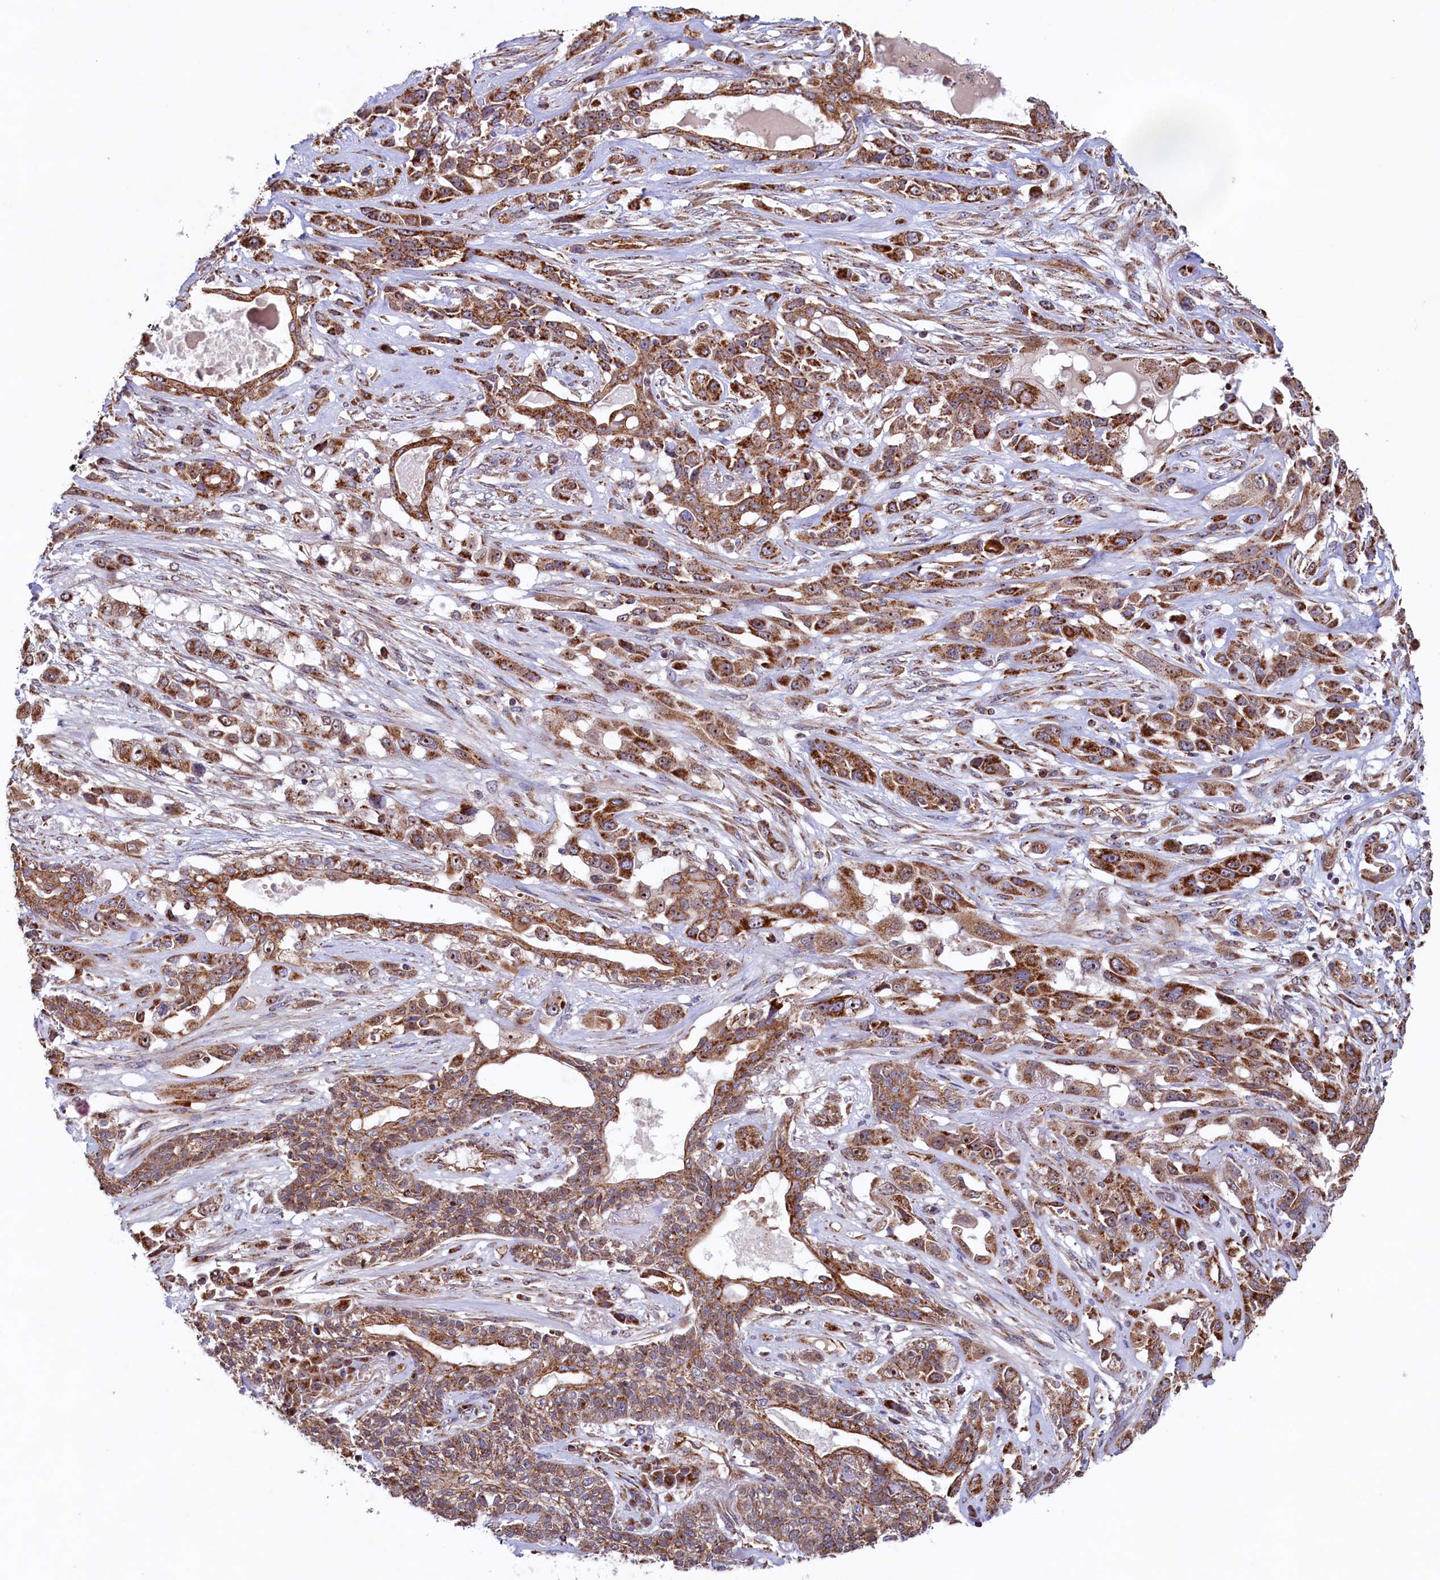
{"staining": {"intensity": "moderate", "quantity": ">75%", "location": "cytoplasmic/membranous"}, "tissue": "lung cancer", "cell_type": "Tumor cells", "image_type": "cancer", "snomed": [{"axis": "morphology", "description": "Squamous cell carcinoma, NOS"}, {"axis": "topography", "description": "Lung"}], "caption": "Protein staining demonstrates moderate cytoplasmic/membranous positivity in approximately >75% of tumor cells in squamous cell carcinoma (lung).", "gene": "UBE3B", "patient": {"sex": "female", "age": 70}}